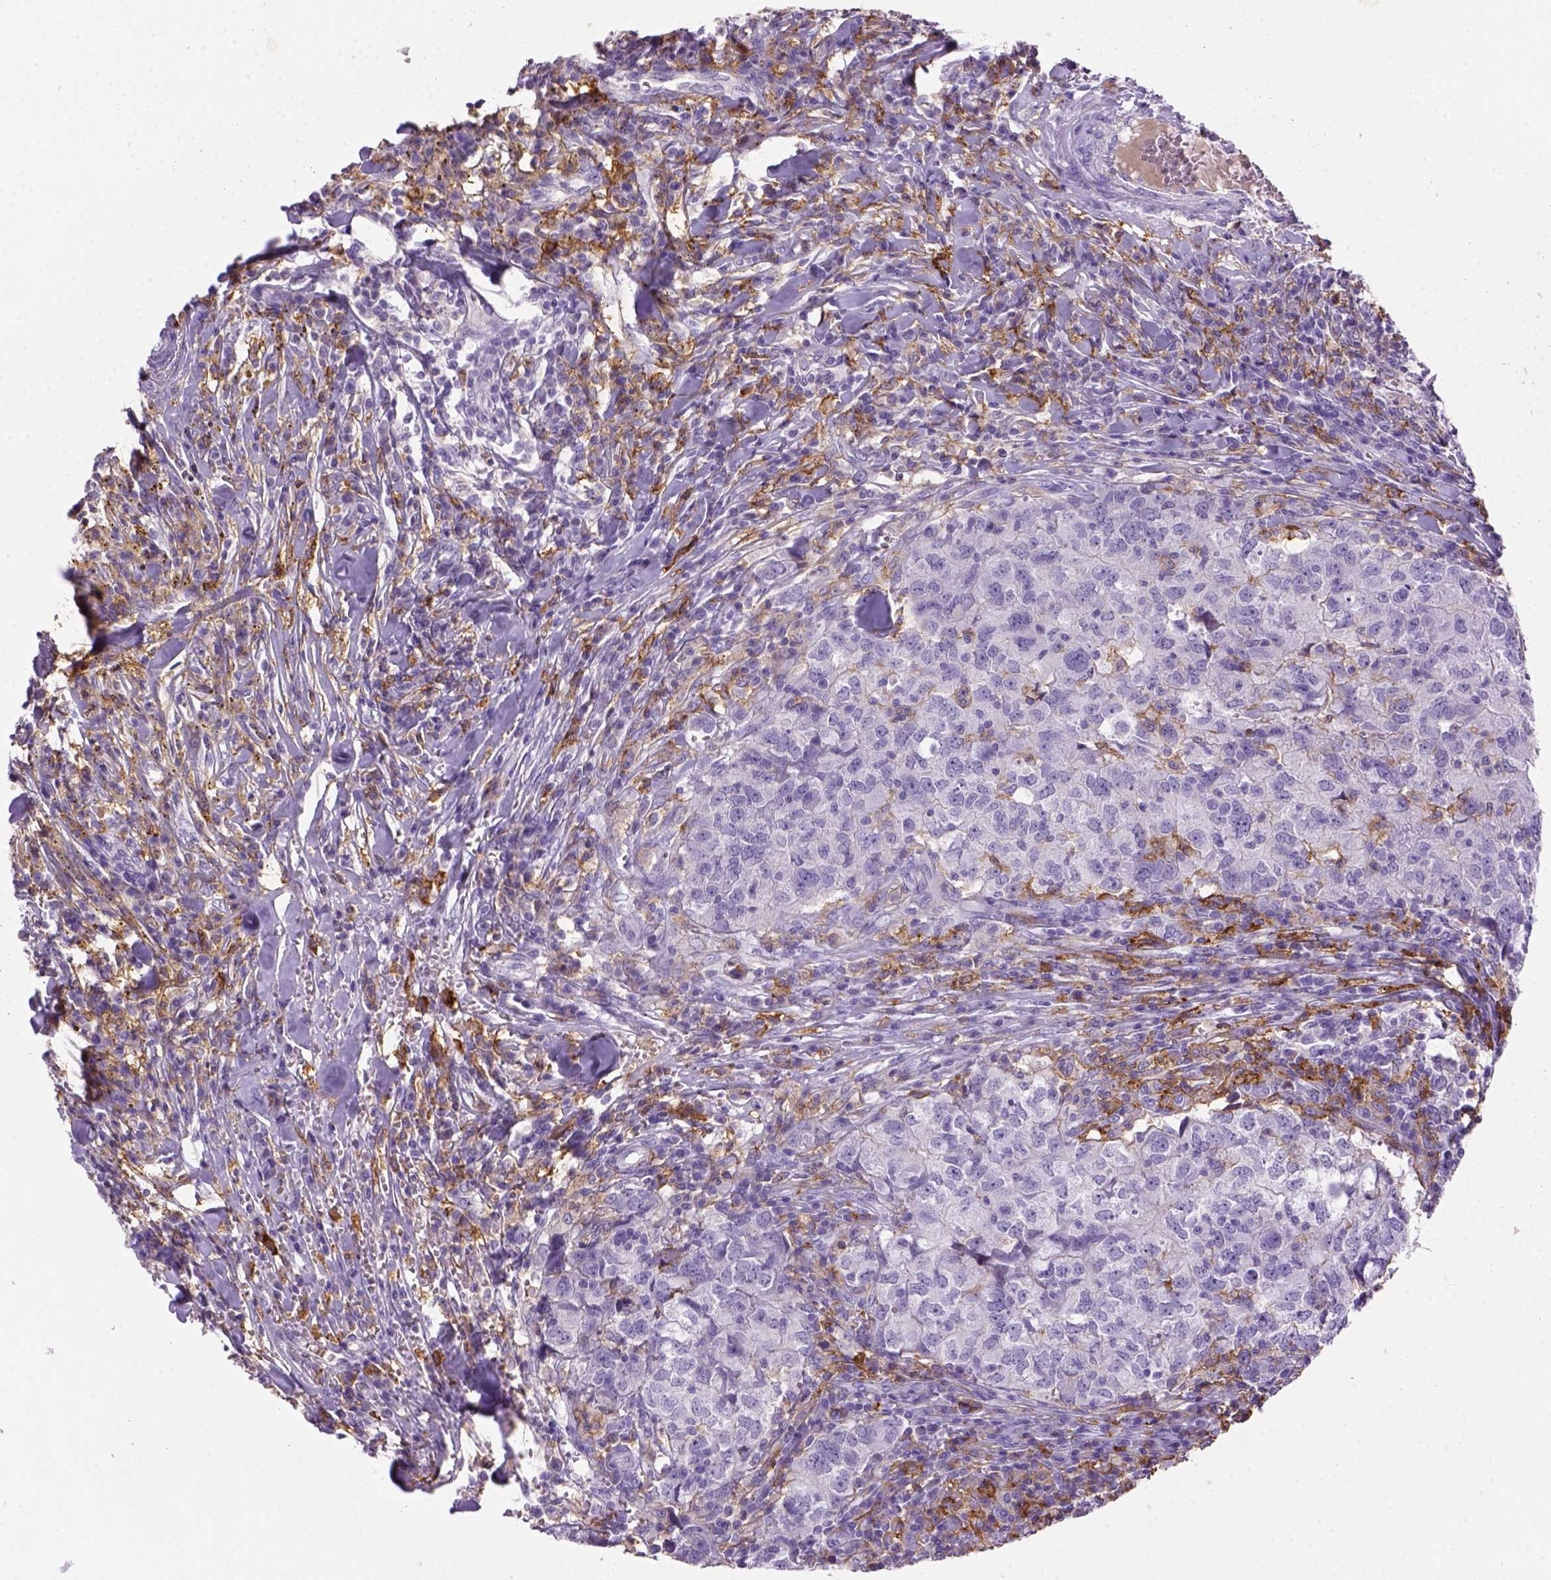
{"staining": {"intensity": "negative", "quantity": "none", "location": "none"}, "tissue": "breast cancer", "cell_type": "Tumor cells", "image_type": "cancer", "snomed": [{"axis": "morphology", "description": "Duct carcinoma"}, {"axis": "topography", "description": "Breast"}], "caption": "There is no significant positivity in tumor cells of breast cancer (intraductal carcinoma).", "gene": "CD14", "patient": {"sex": "female", "age": 30}}